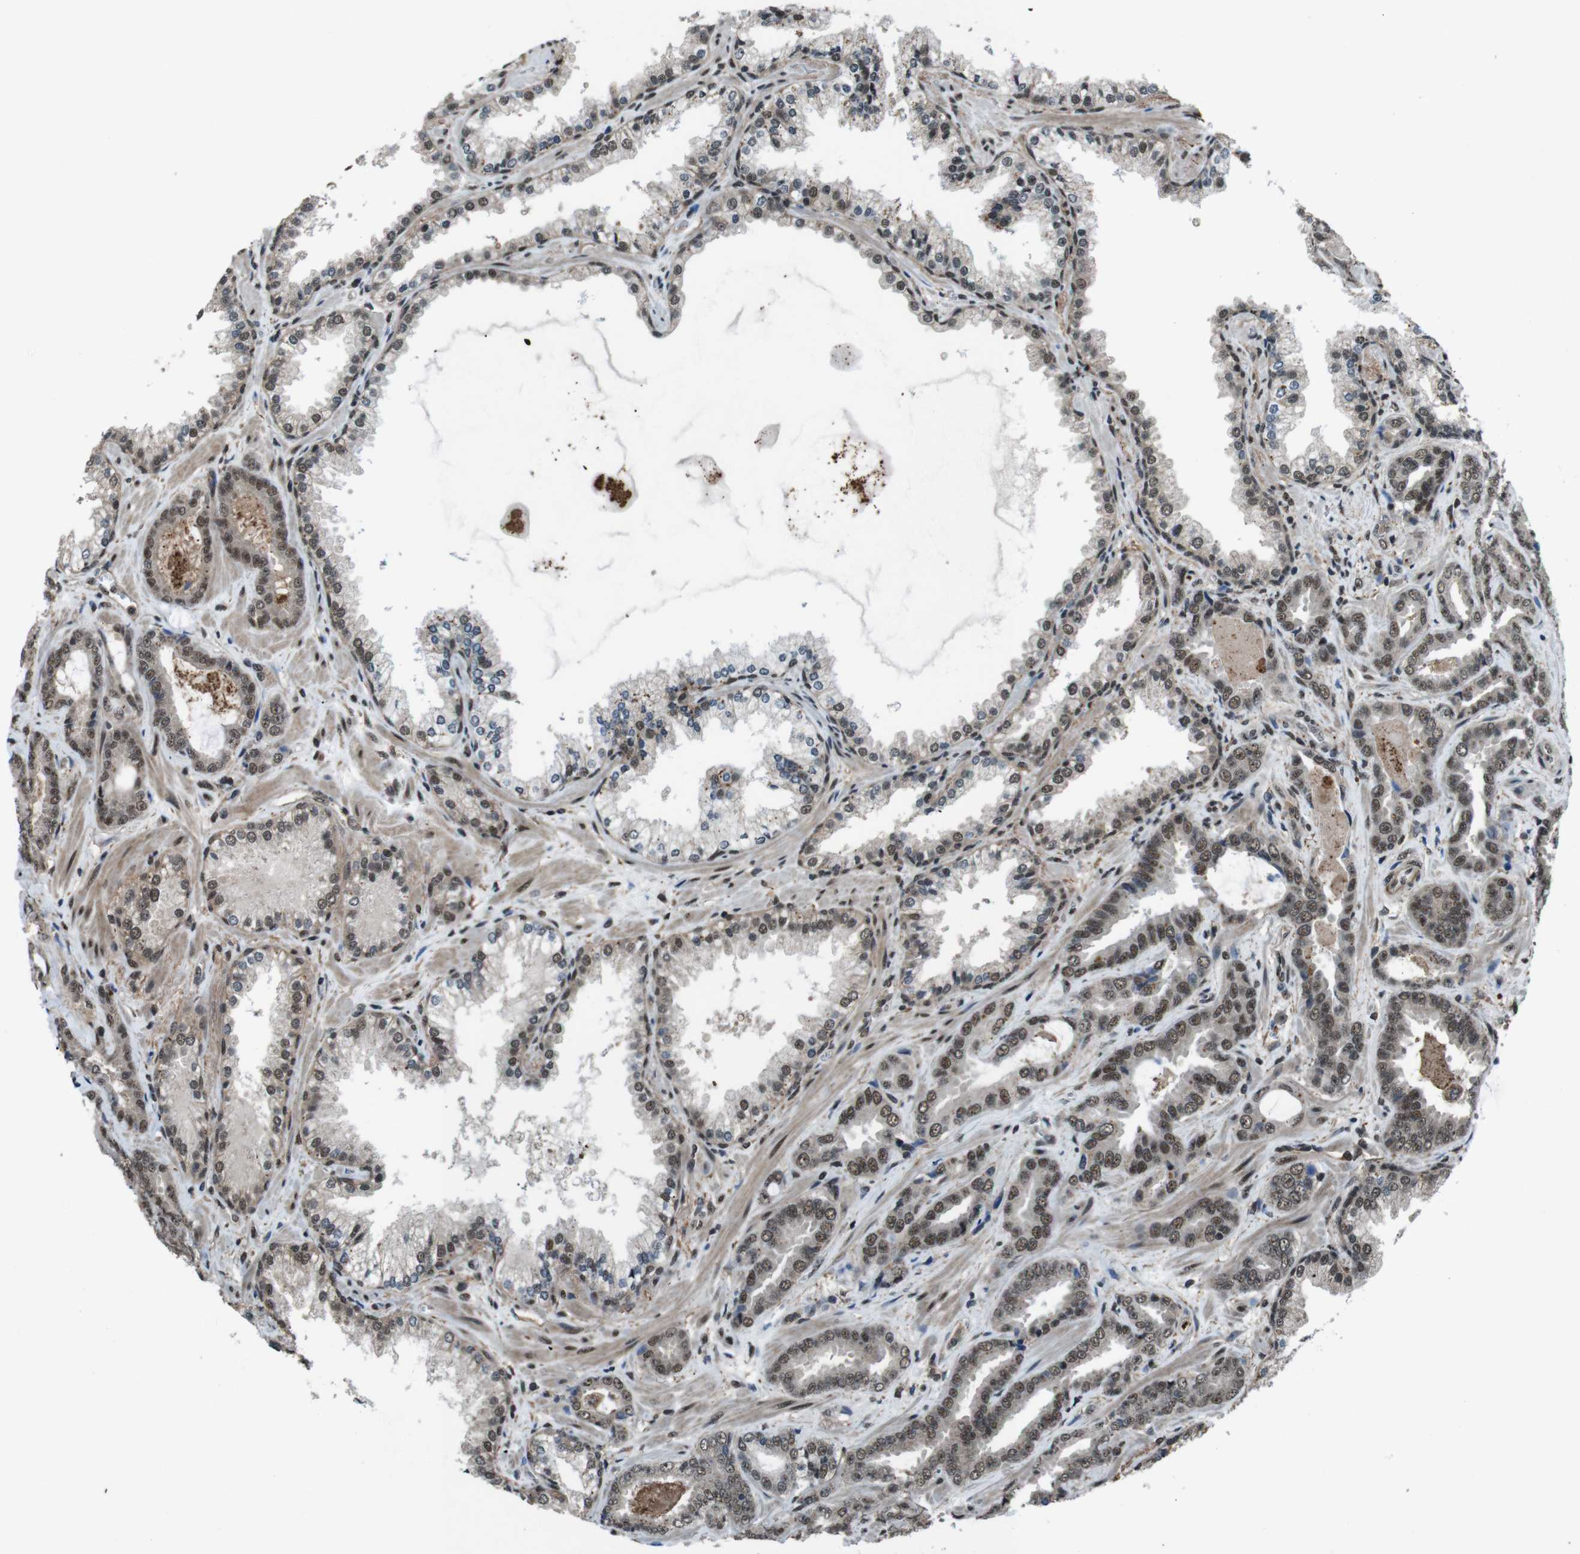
{"staining": {"intensity": "moderate", "quantity": ">75%", "location": "nuclear"}, "tissue": "prostate cancer", "cell_type": "Tumor cells", "image_type": "cancer", "snomed": [{"axis": "morphology", "description": "Adenocarcinoma, Low grade"}, {"axis": "topography", "description": "Prostate"}], "caption": "Prostate cancer (low-grade adenocarcinoma) stained for a protein (brown) demonstrates moderate nuclear positive expression in about >75% of tumor cells.", "gene": "NR4A2", "patient": {"sex": "male", "age": 60}}